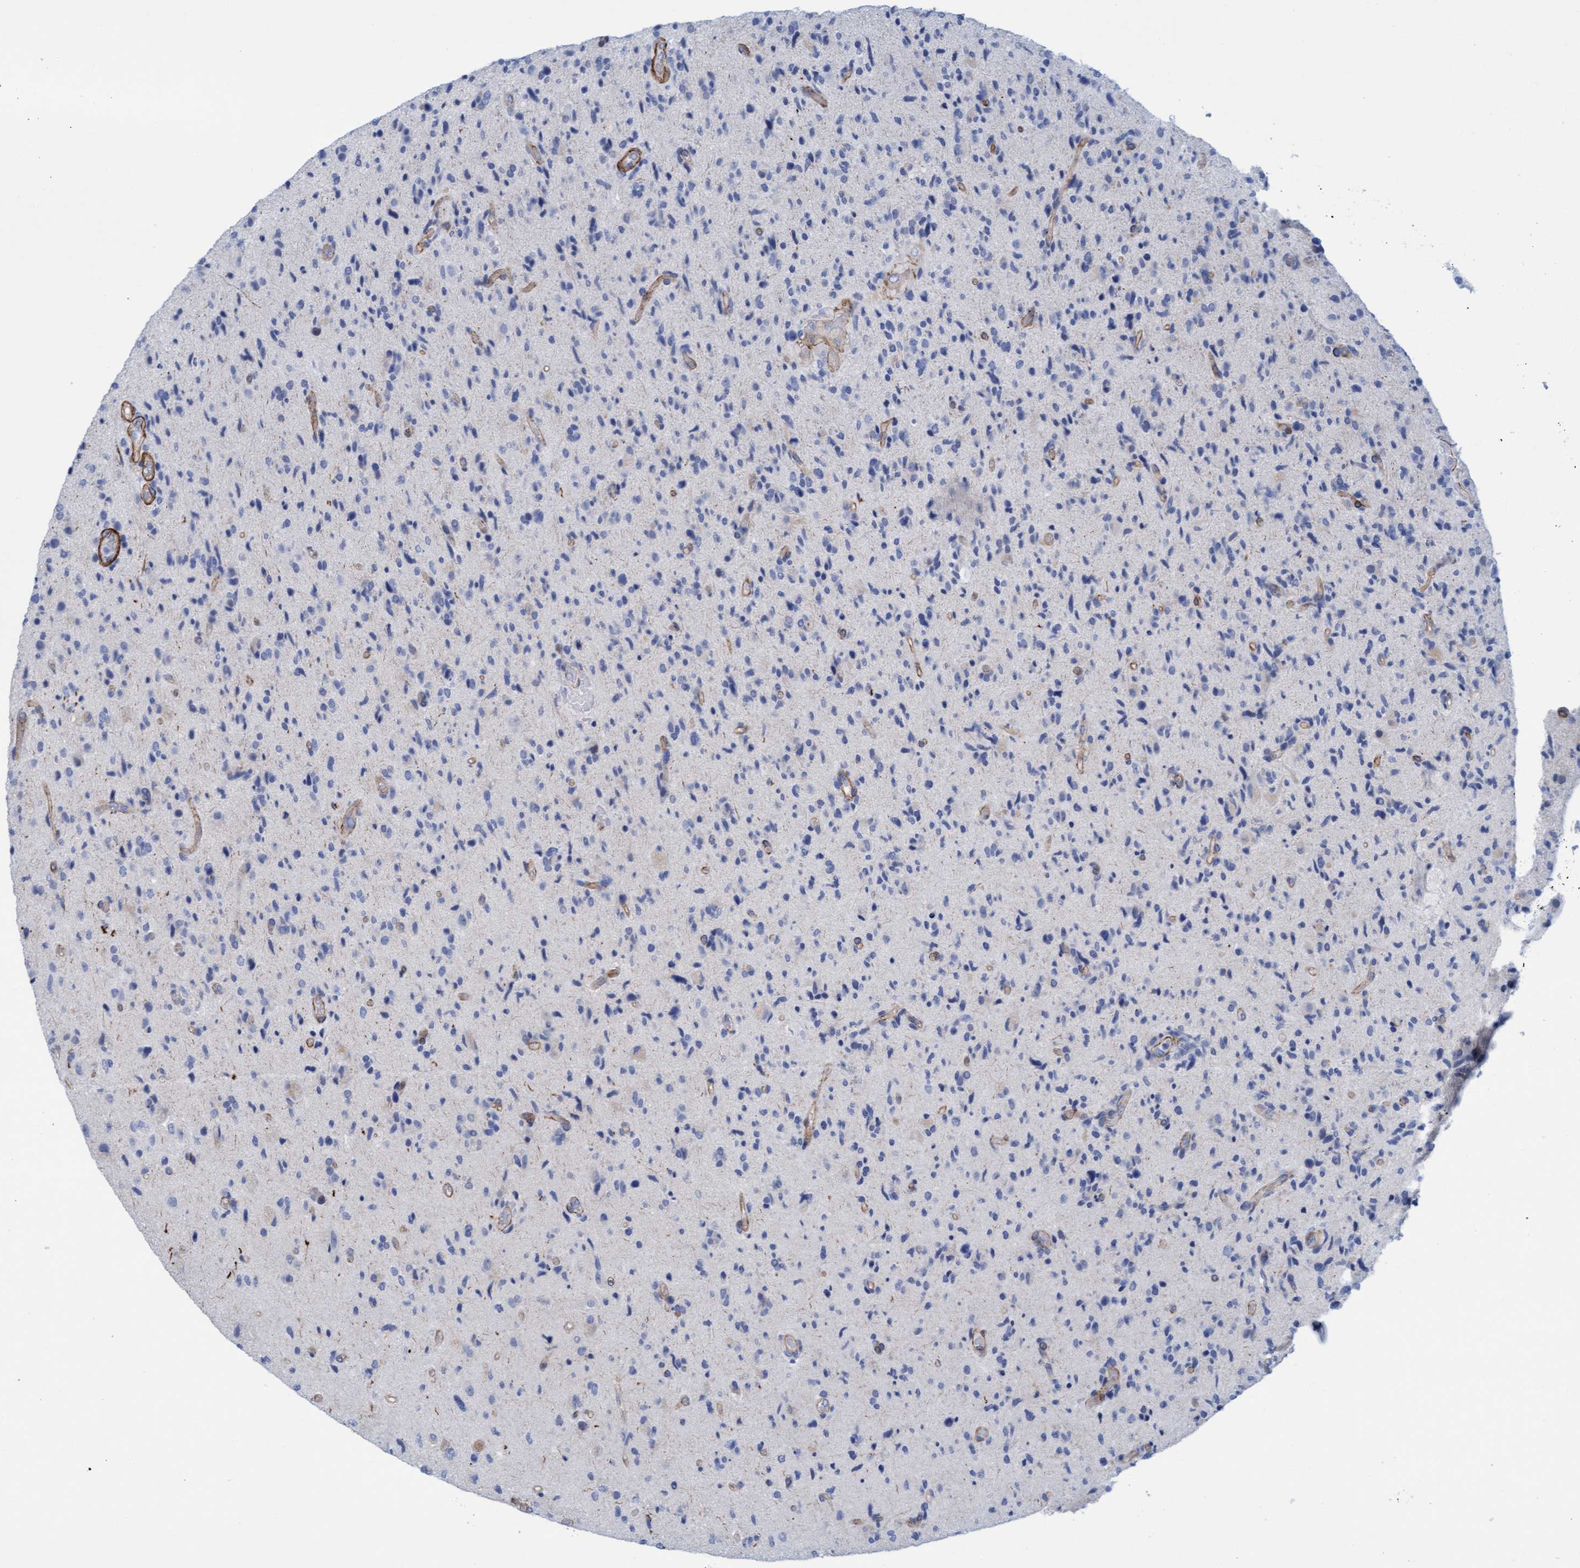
{"staining": {"intensity": "negative", "quantity": "none", "location": "none"}, "tissue": "glioma", "cell_type": "Tumor cells", "image_type": "cancer", "snomed": [{"axis": "morphology", "description": "Glioma, malignant, High grade"}, {"axis": "topography", "description": "Brain"}], "caption": "A micrograph of glioma stained for a protein exhibits no brown staining in tumor cells. Brightfield microscopy of immunohistochemistry stained with DAB (brown) and hematoxylin (blue), captured at high magnification.", "gene": "MTFR1", "patient": {"sex": "male", "age": 72}}